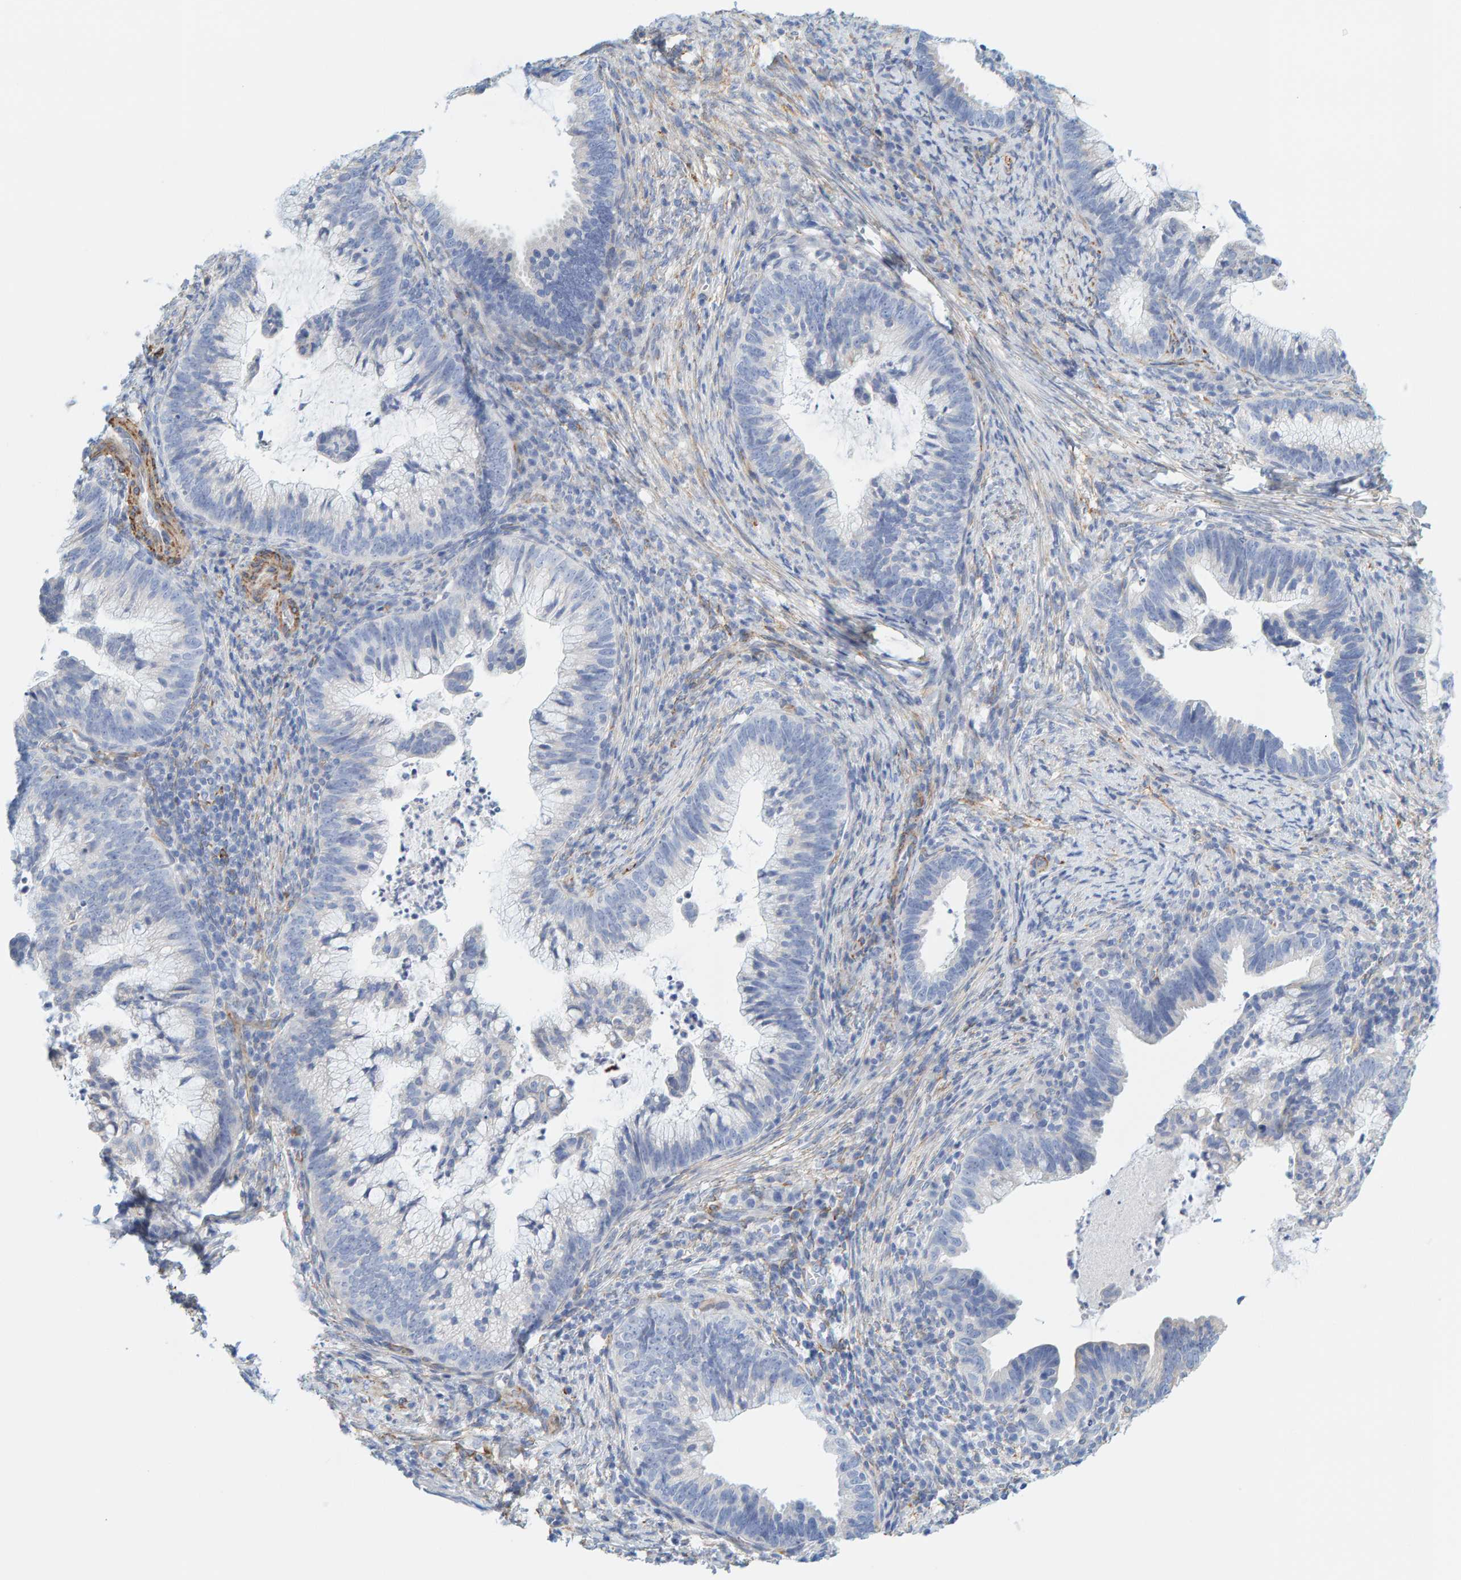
{"staining": {"intensity": "negative", "quantity": "none", "location": "none"}, "tissue": "cervical cancer", "cell_type": "Tumor cells", "image_type": "cancer", "snomed": [{"axis": "morphology", "description": "Adenocarcinoma, NOS"}, {"axis": "topography", "description": "Cervix"}], "caption": "Histopathology image shows no significant protein positivity in tumor cells of cervical cancer.", "gene": "MAP1B", "patient": {"sex": "female", "age": 36}}